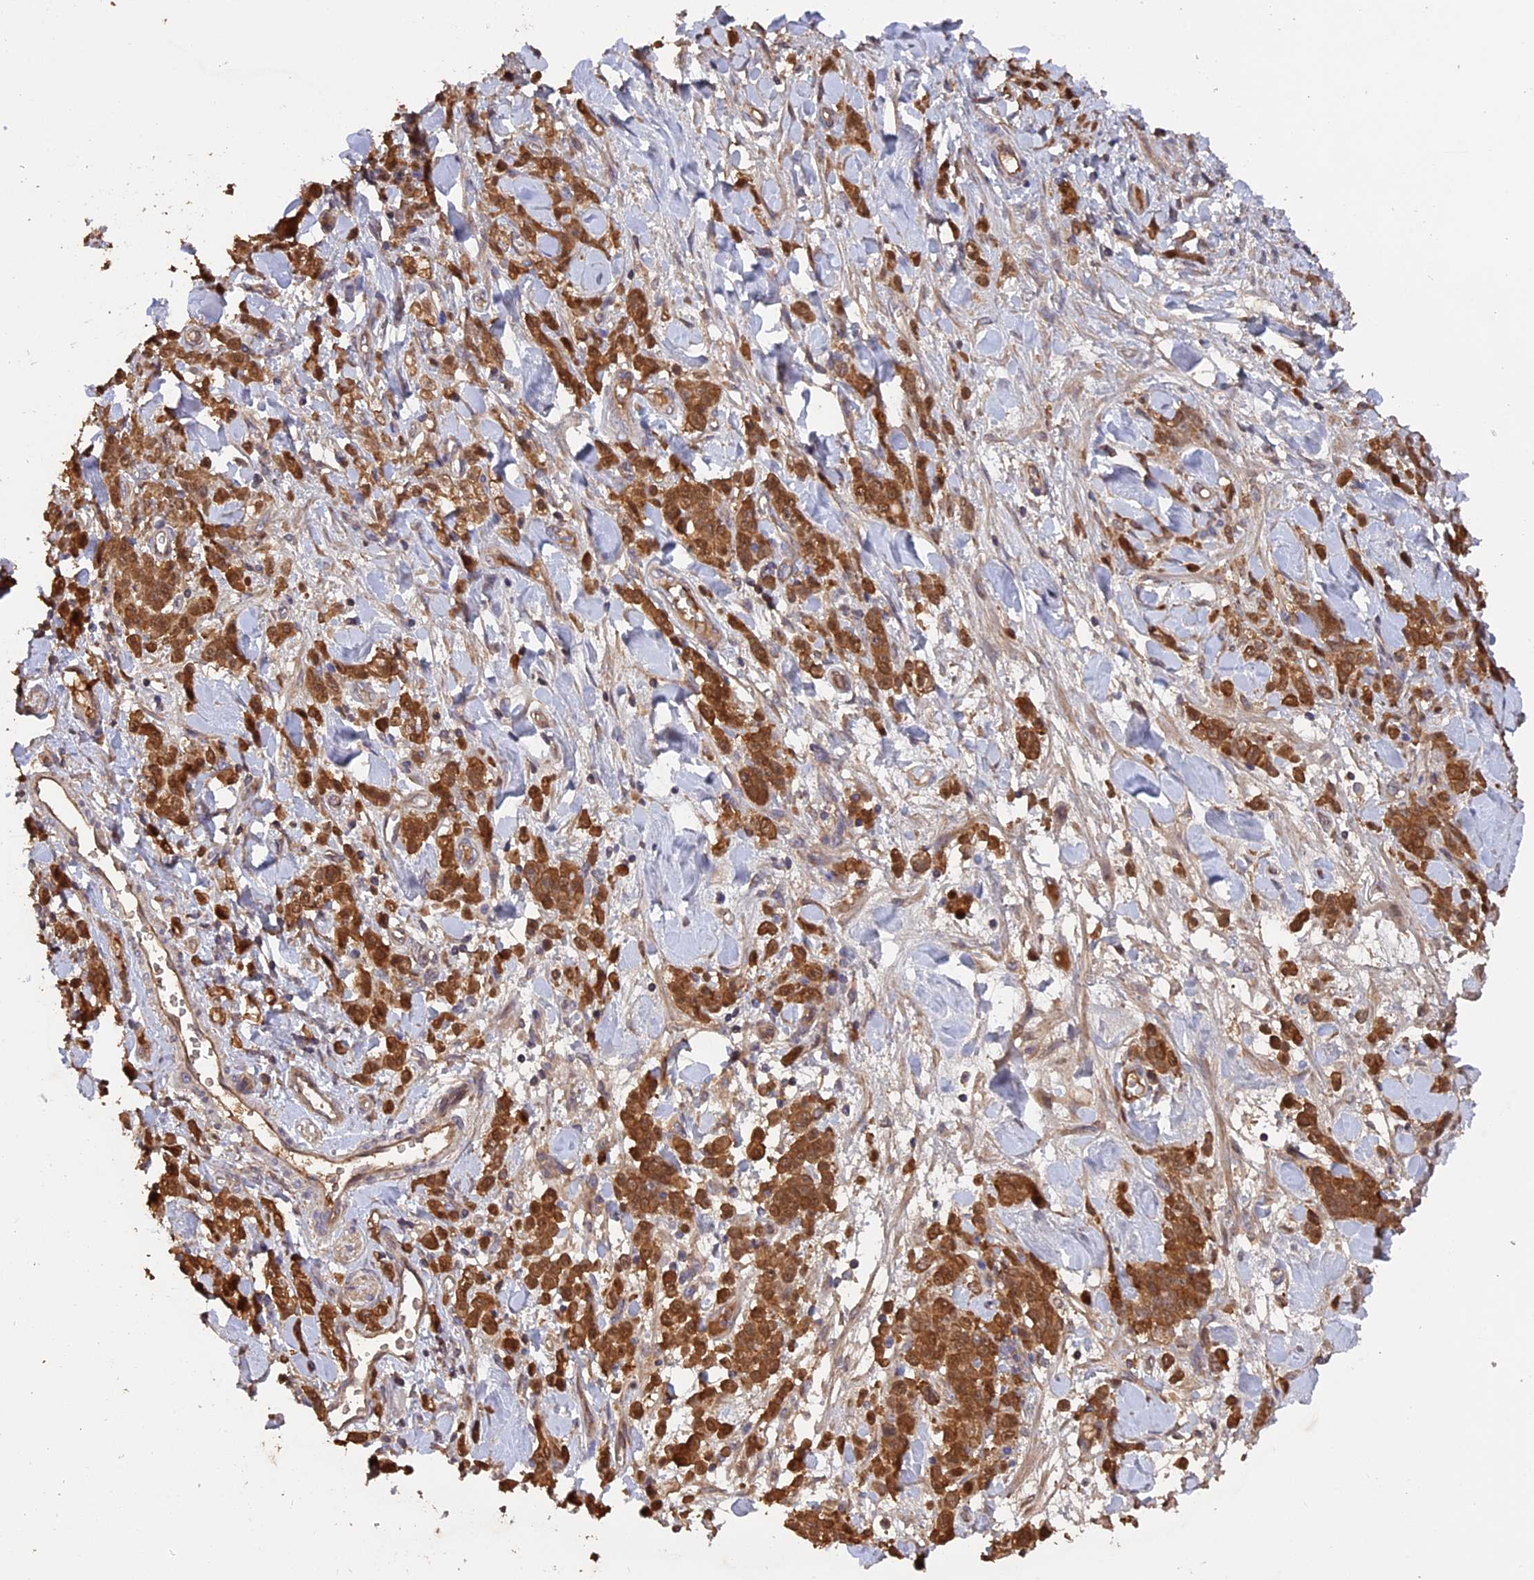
{"staining": {"intensity": "moderate", "quantity": ">75%", "location": "cytoplasmic/membranous,nuclear"}, "tissue": "stomach cancer", "cell_type": "Tumor cells", "image_type": "cancer", "snomed": [{"axis": "morphology", "description": "Normal tissue, NOS"}, {"axis": "morphology", "description": "Adenocarcinoma, NOS"}, {"axis": "topography", "description": "Stomach"}], "caption": "Immunohistochemistry (IHC) photomicrograph of stomach adenocarcinoma stained for a protein (brown), which displays medium levels of moderate cytoplasmic/membranous and nuclear expression in approximately >75% of tumor cells.", "gene": "RASAL1", "patient": {"sex": "male", "age": 82}}